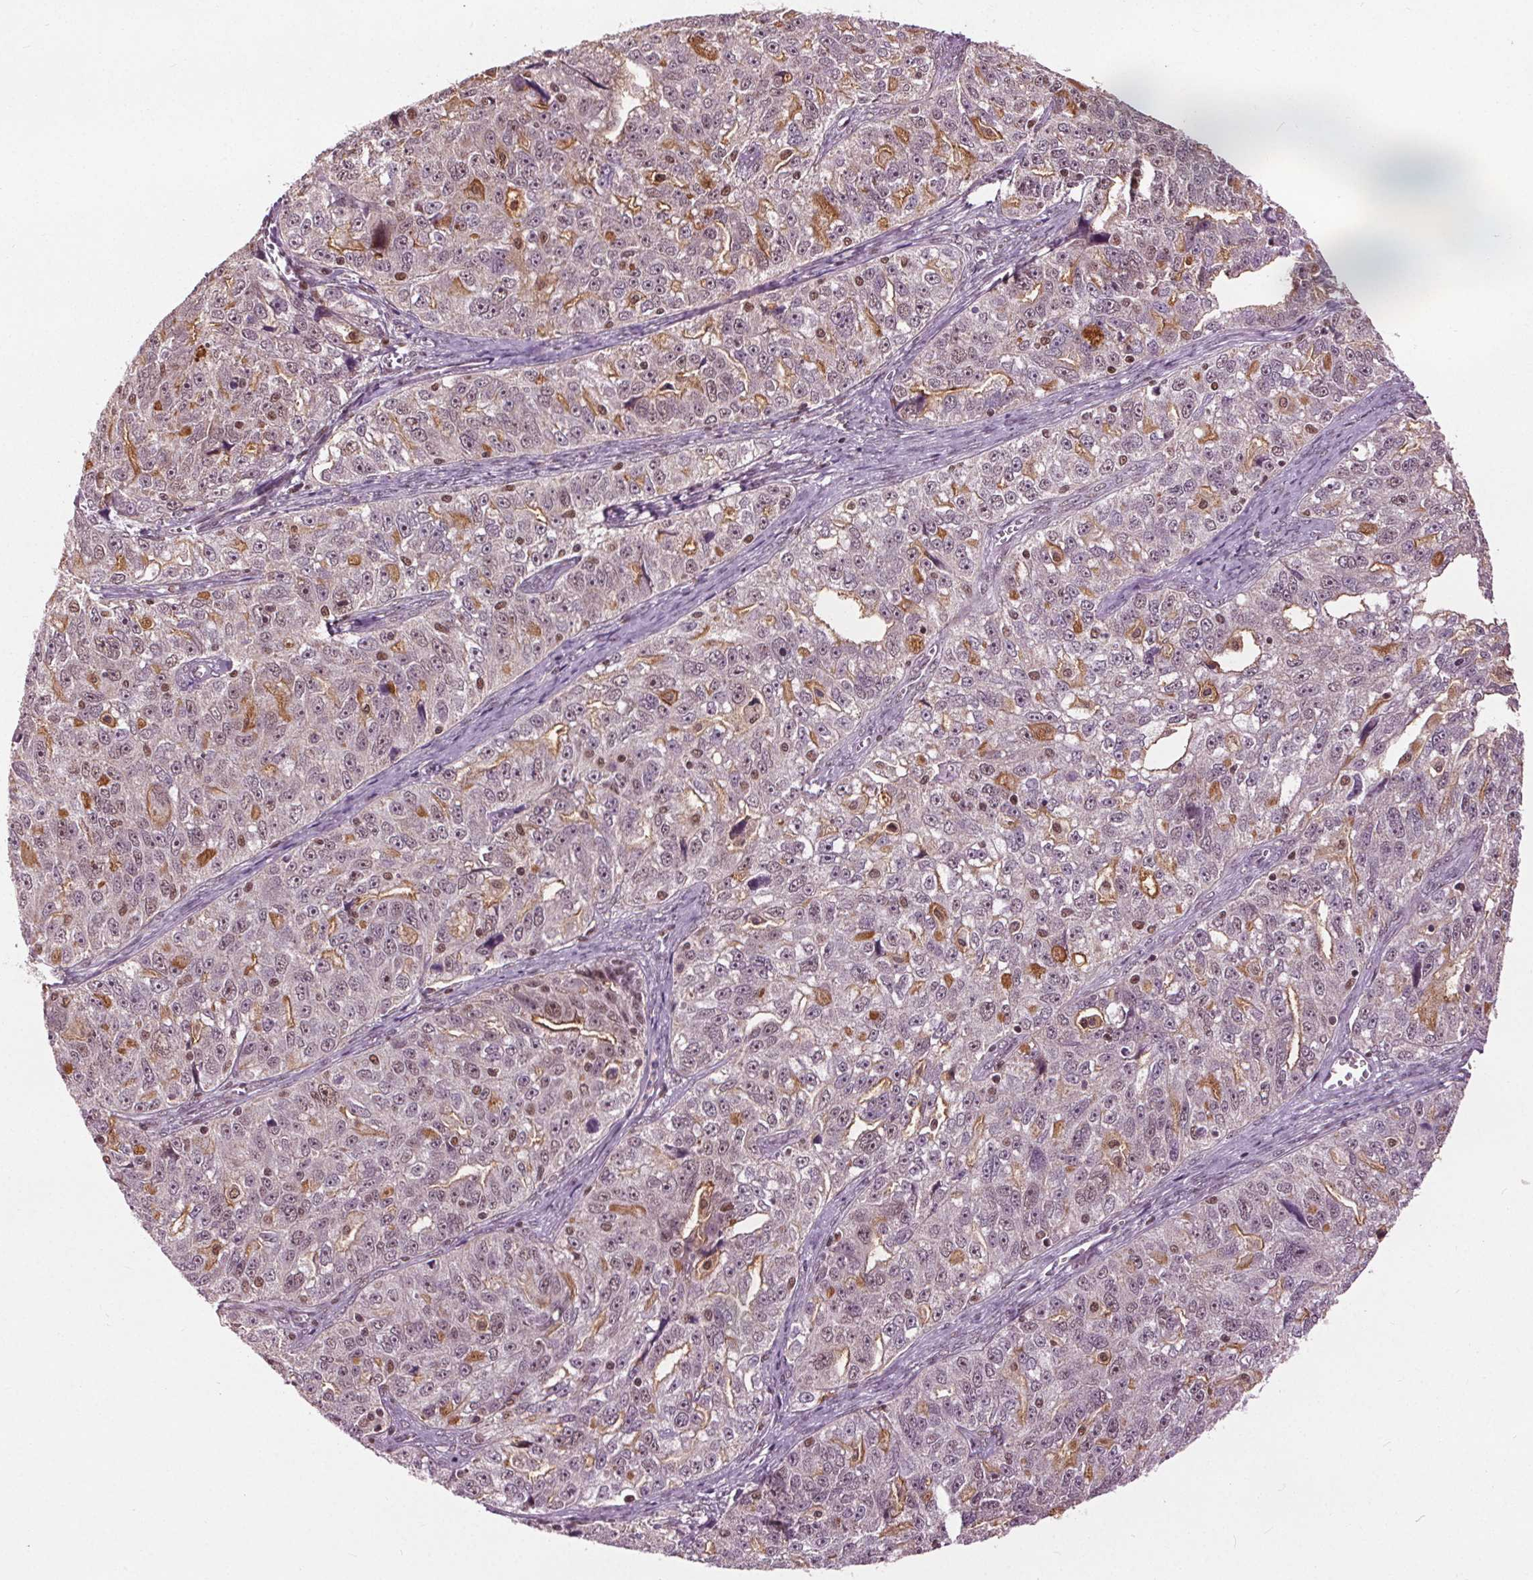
{"staining": {"intensity": "weak", "quantity": "25%-75%", "location": "cytoplasmic/membranous,nuclear"}, "tissue": "ovarian cancer", "cell_type": "Tumor cells", "image_type": "cancer", "snomed": [{"axis": "morphology", "description": "Cystadenocarcinoma, serous, NOS"}, {"axis": "topography", "description": "Ovary"}], "caption": "Ovarian serous cystadenocarcinoma stained for a protein displays weak cytoplasmic/membranous and nuclear positivity in tumor cells. The staining was performed using DAB, with brown indicating positive protein expression. Nuclei are stained blue with hematoxylin.", "gene": "DDX11", "patient": {"sex": "female", "age": 51}}